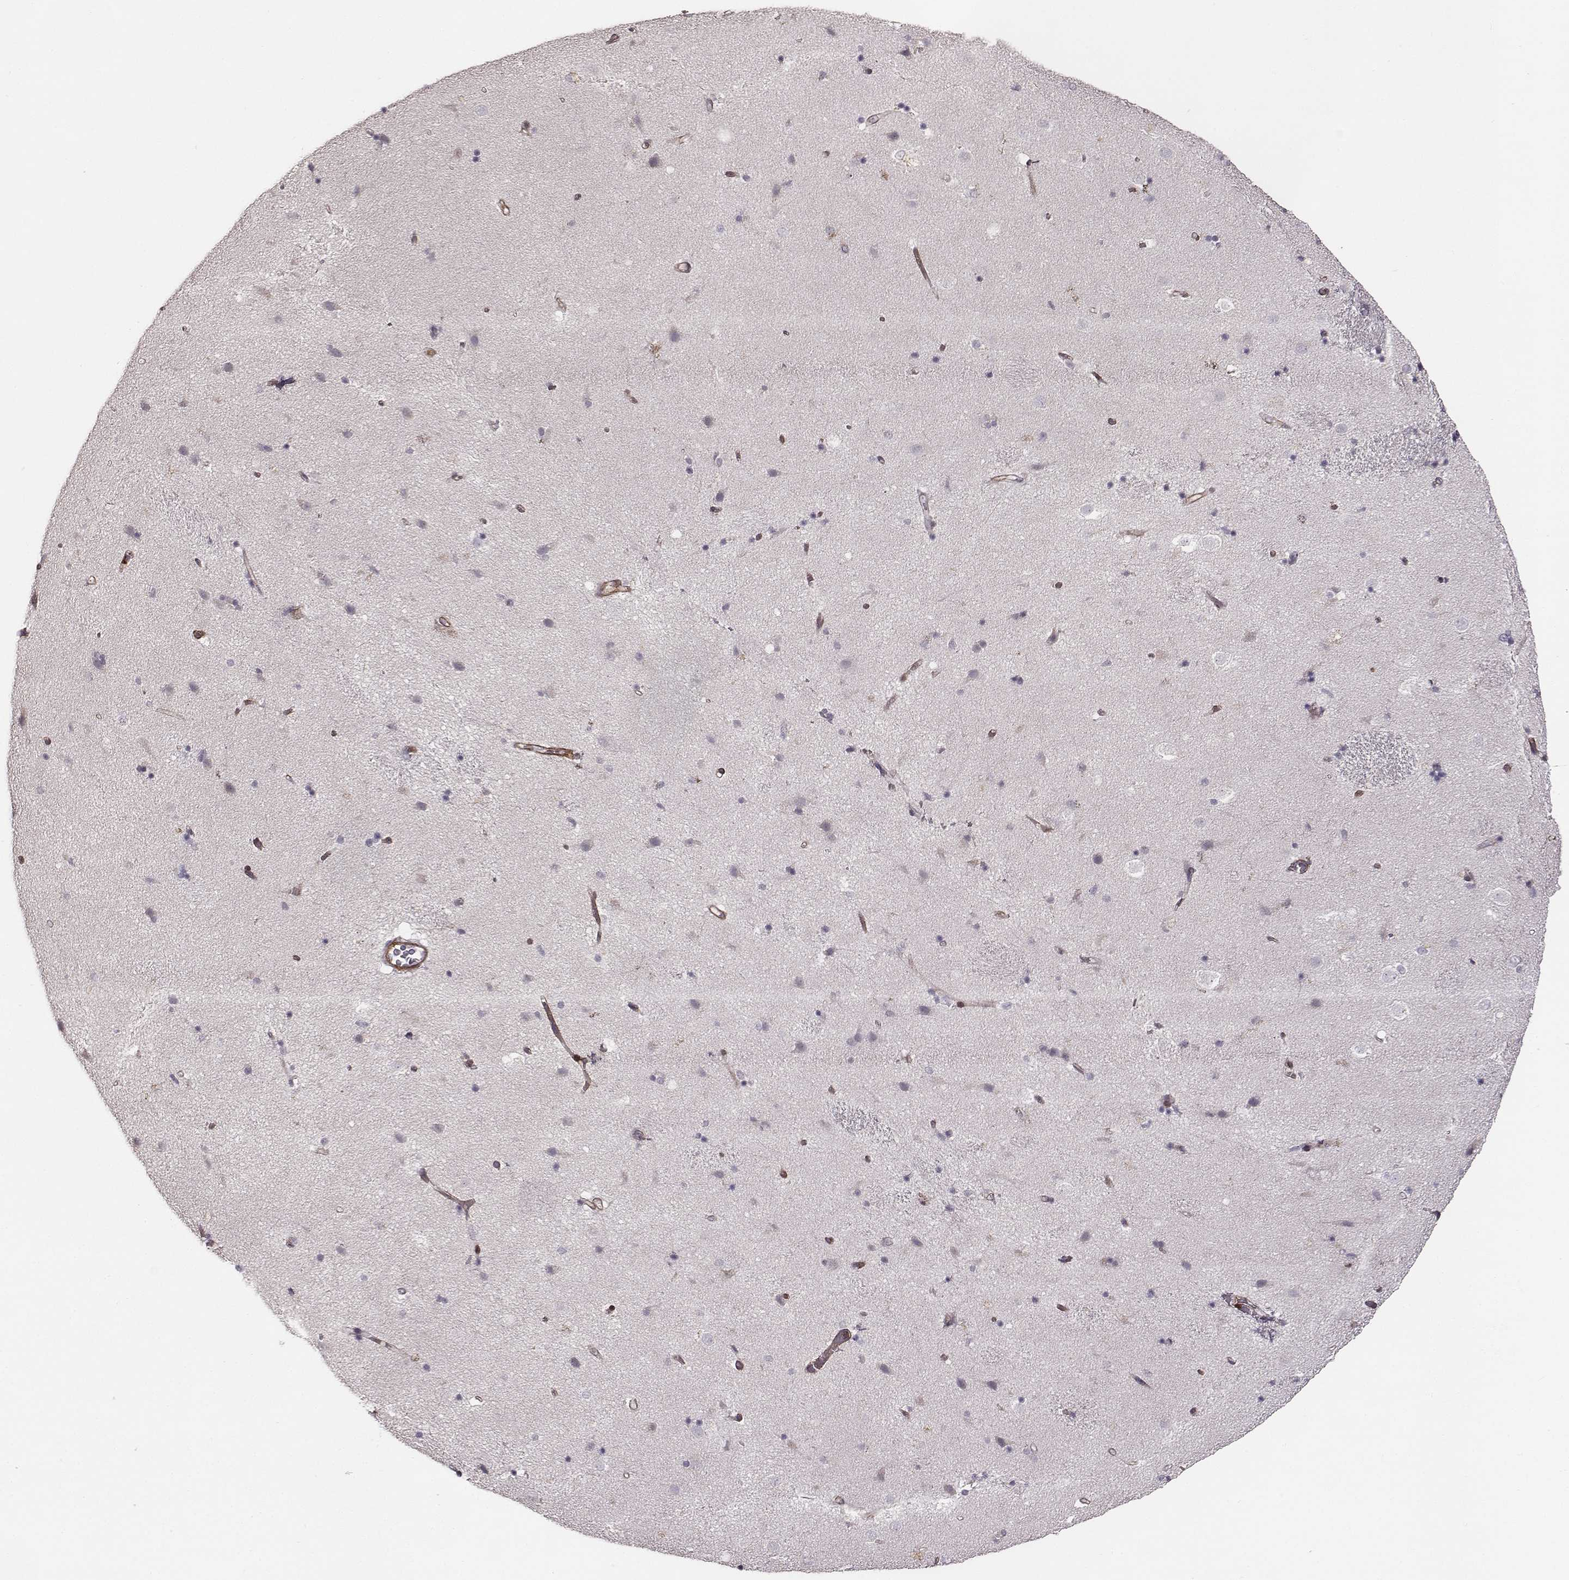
{"staining": {"intensity": "negative", "quantity": "none", "location": "none"}, "tissue": "caudate", "cell_type": "Glial cells", "image_type": "normal", "snomed": [{"axis": "morphology", "description": "Normal tissue, NOS"}, {"axis": "topography", "description": "Lateral ventricle wall"}], "caption": "Human caudate stained for a protein using IHC reveals no positivity in glial cells.", "gene": "ZYX", "patient": {"sex": "female", "age": 71}}